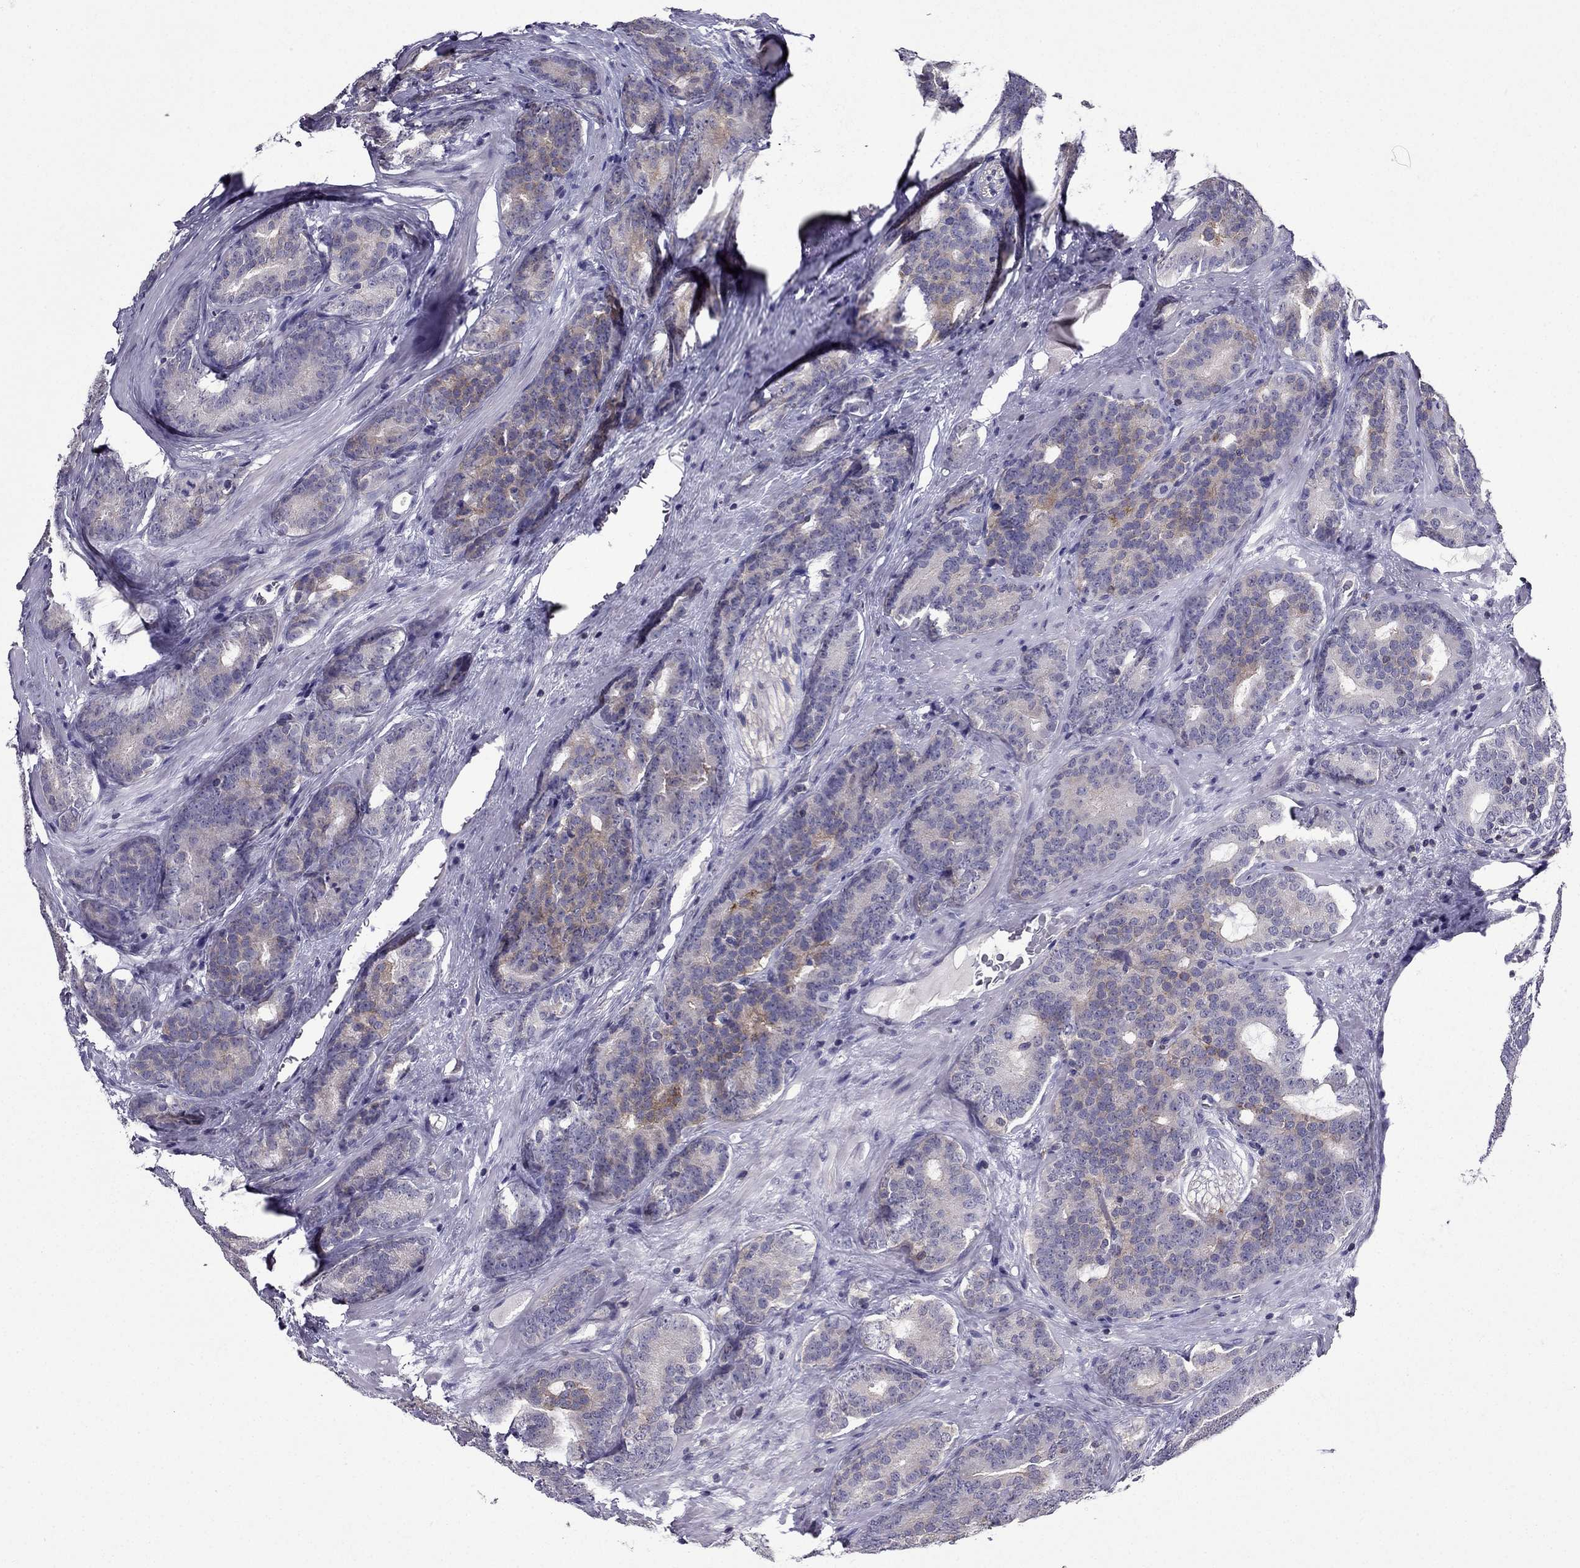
{"staining": {"intensity": "weak", "quantity": "<25%", "location": "cytoplasmic/membranous"}, "tissue": "prostate cancer", "cell_type": "Tumor cells", "image_type": "cancer", "snomed": [{"axis": "morphology", "description": "Adenocarcinoma, NOS"}, {"axis": "topography", "description": "Prostate"}], "caption": "An immunohistochemistry micrograph of prostate cancer is shown. There is no staining in tumor cells of prostate cancer.", "gene": "AAK1", "patient": {"sex": "male", "age": 71}}